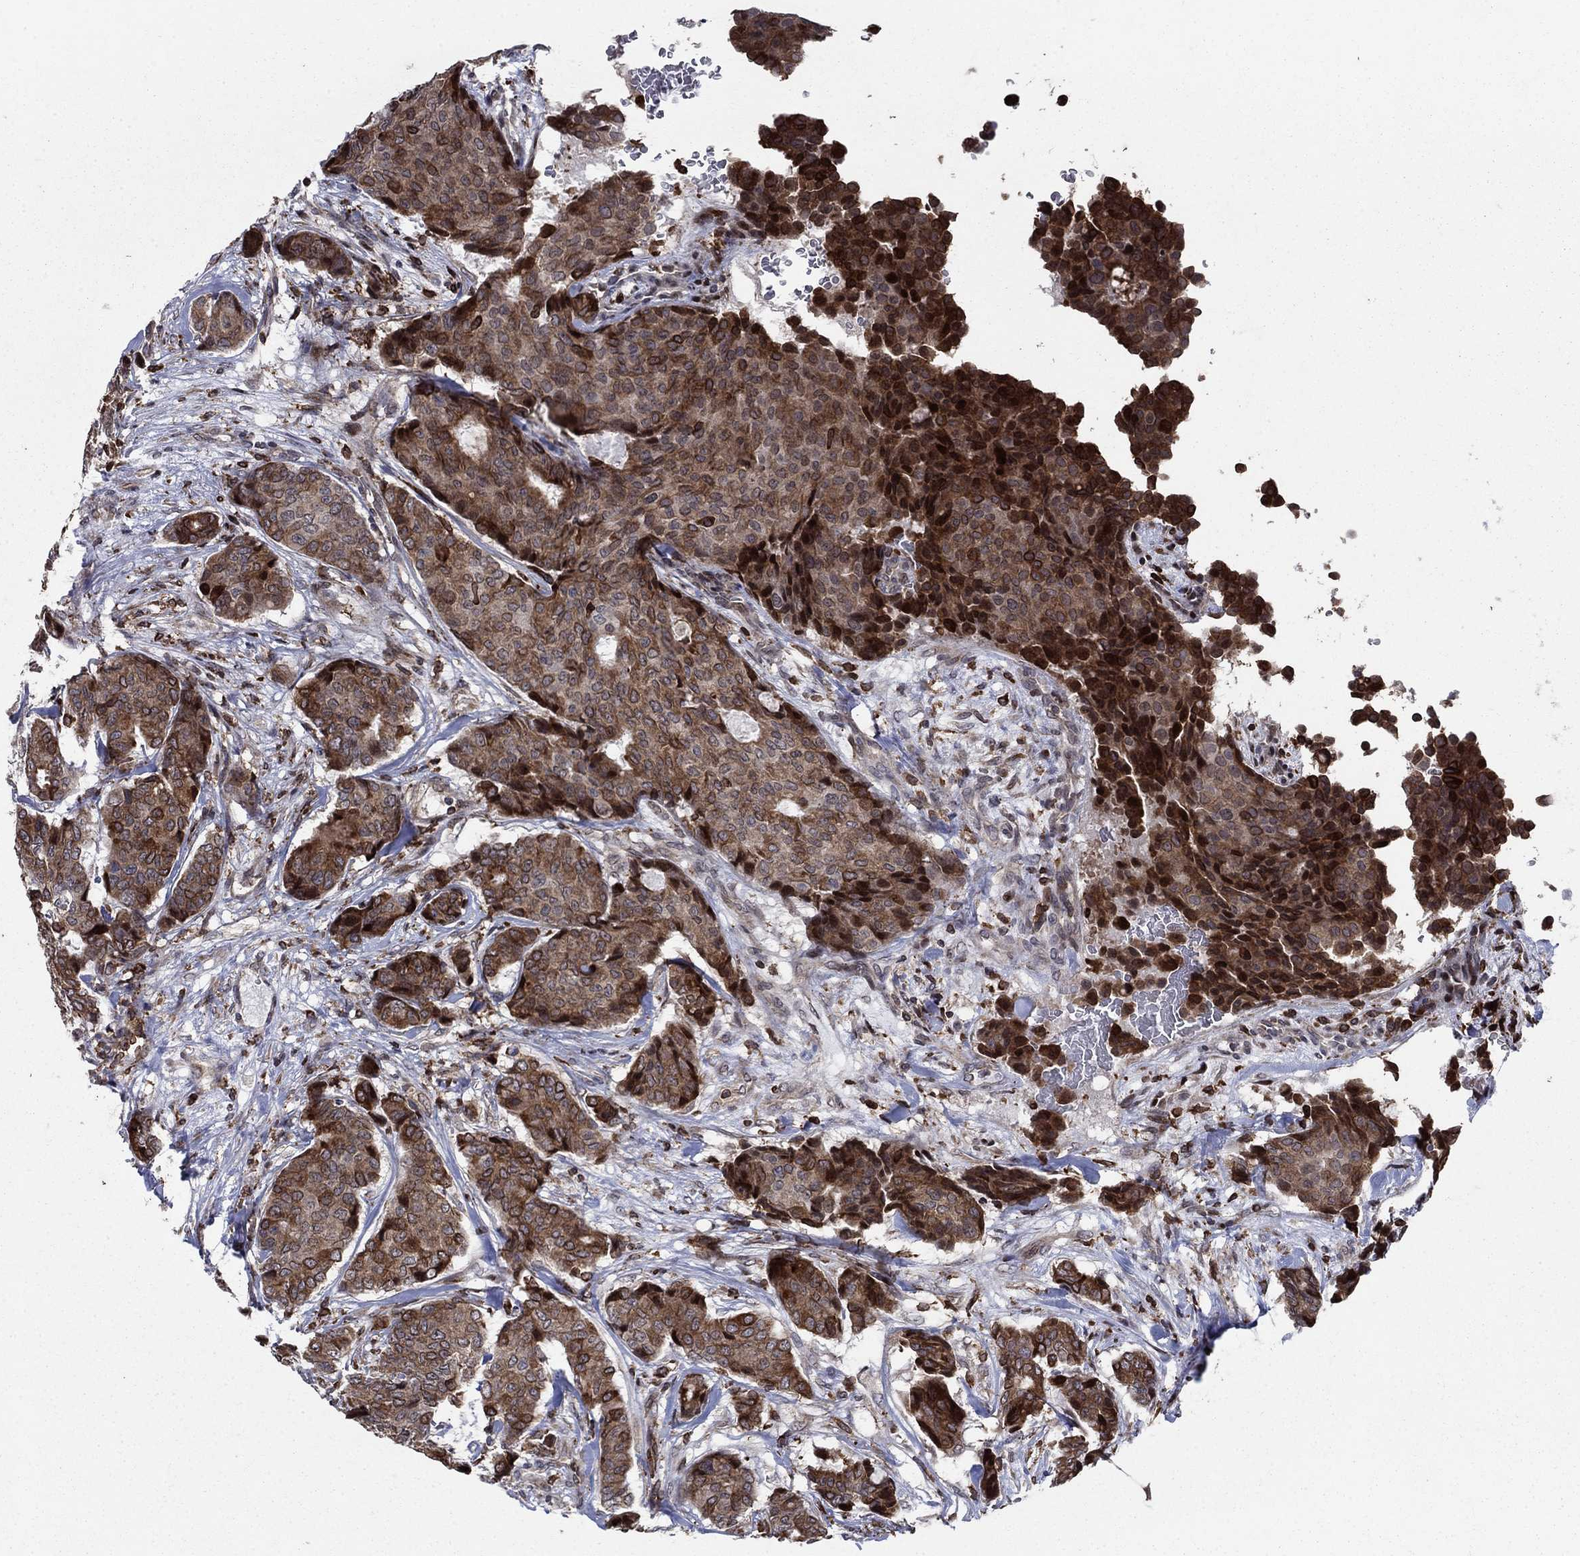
{"staining": {"intensity": "strong", "quantity": "<25%", "location": "cytoplasmic/membranous"}, "tissue": "breast cancer", "cell_type": "Tumor cells", "image_type": "cancer", "snomed": [{"axis": "morphology", "description": "Duct carcinoma"}, {"axis": "topography", "description": "Breast"}], "caption": "Immunohistochemical staining of human breast cancer reveals medium levels of strong cytoplasmic/membranous positivity in approximately <25% of tumor cells.", "gene": "DHRS7", "patient": {"sex": "female", "age": 75}}